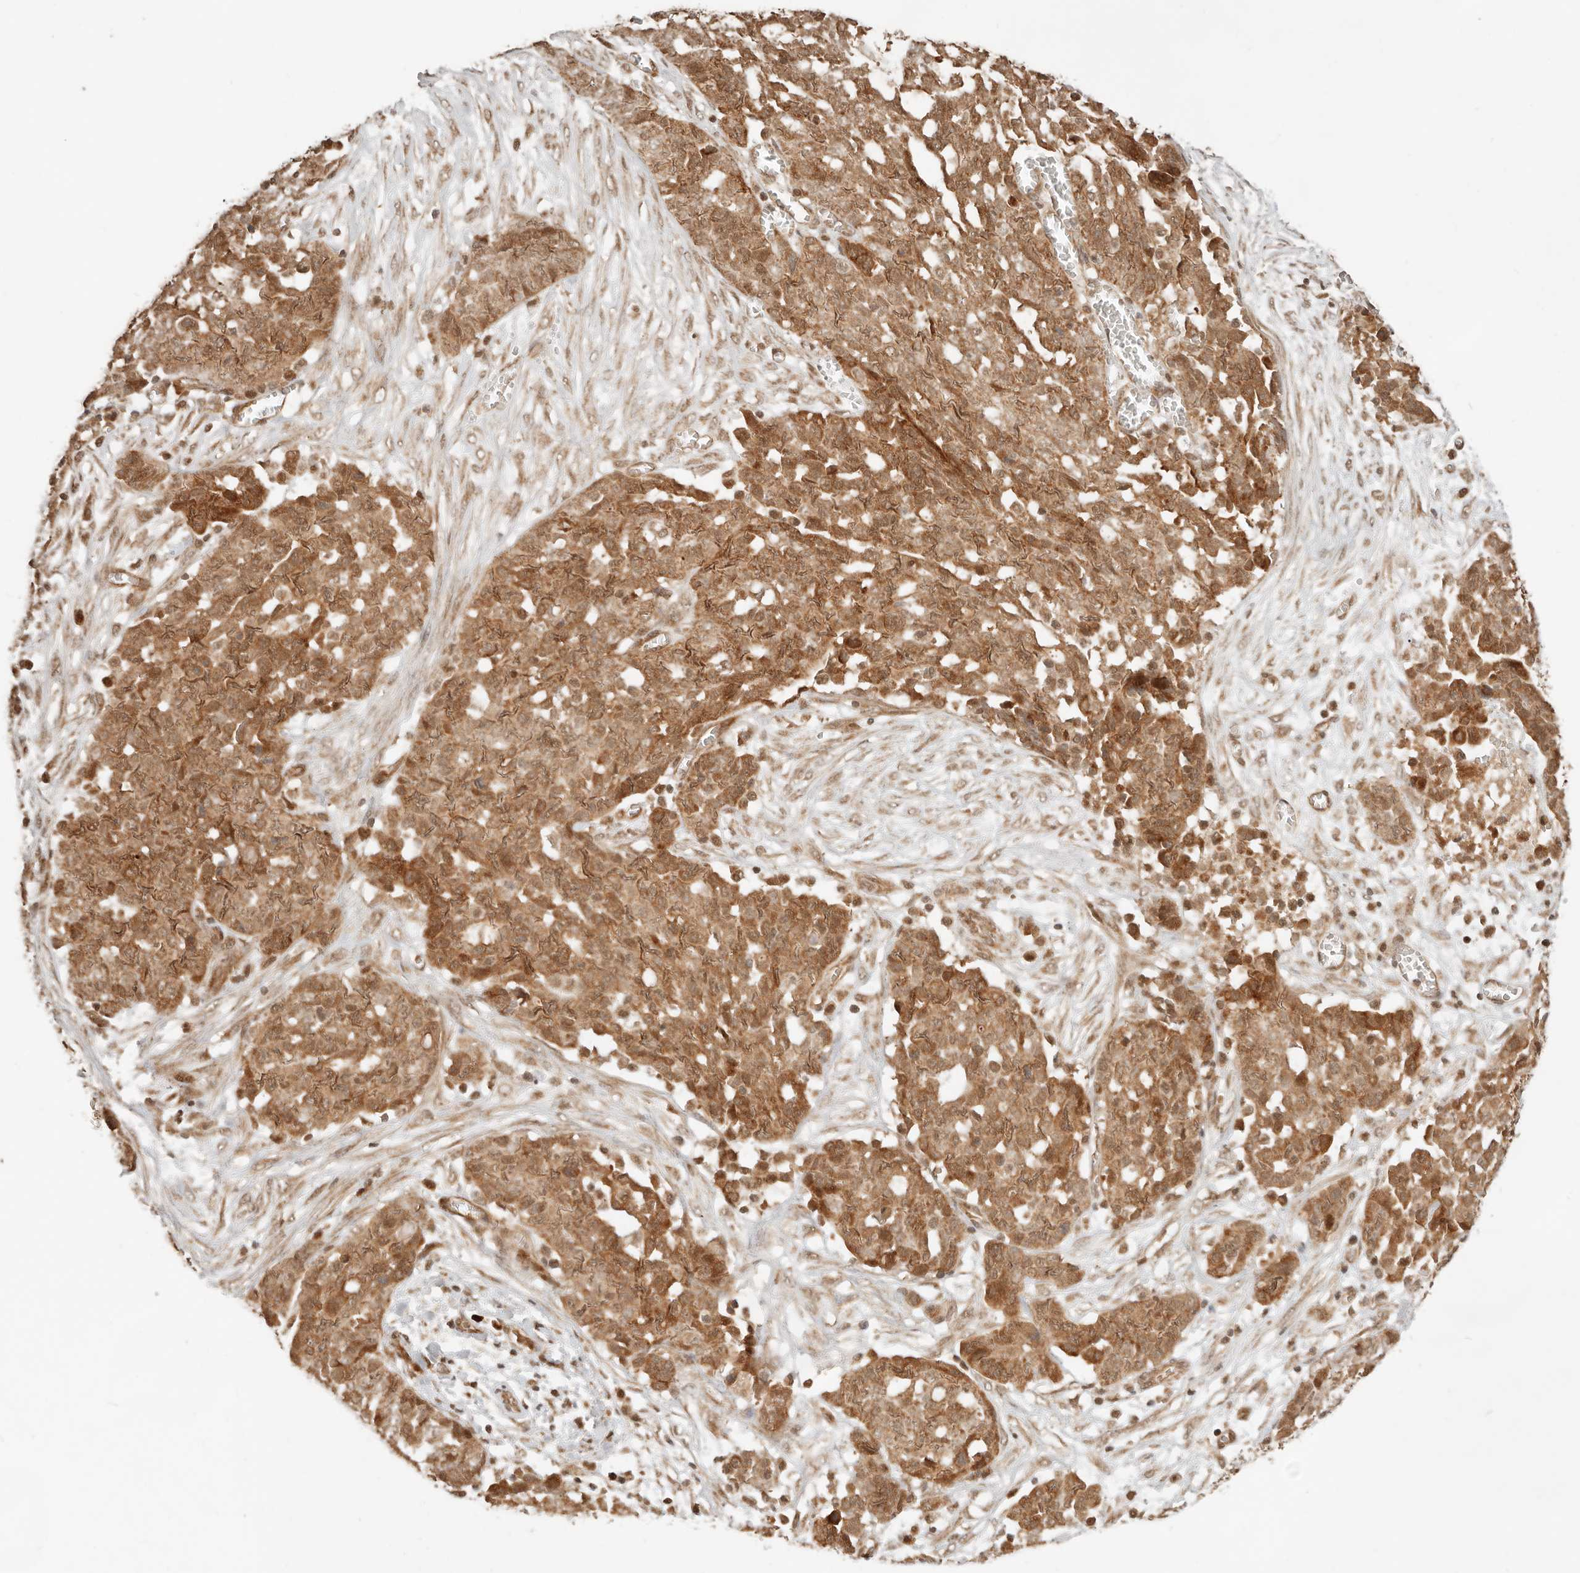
{"staining": {"intensity": "moderate", "quantity": ">75%", "location": "cytoplasmic/membranous"}, "tissue": "ovarian cancer", "cell_type": "Tumor cells", "image_type": "cancer", "snomed": [{"axis": "morphology", "description": "Cystadenocarcinoma, serous, NOS"}, {"axis": "topography", "description": "Soft tissue"}, {"axis": "topography", "description": "Ovary"}], "caption": "About >75% of tumor cells in human ovarian cancer (serous cystadenocarcinoma) demonstrate moderate cytoplasmic/membranous protein expression as visualized by brown immunohistochemical staining.", "gene": "BAALC", "patient": {"sex": "female", "age": 57}}